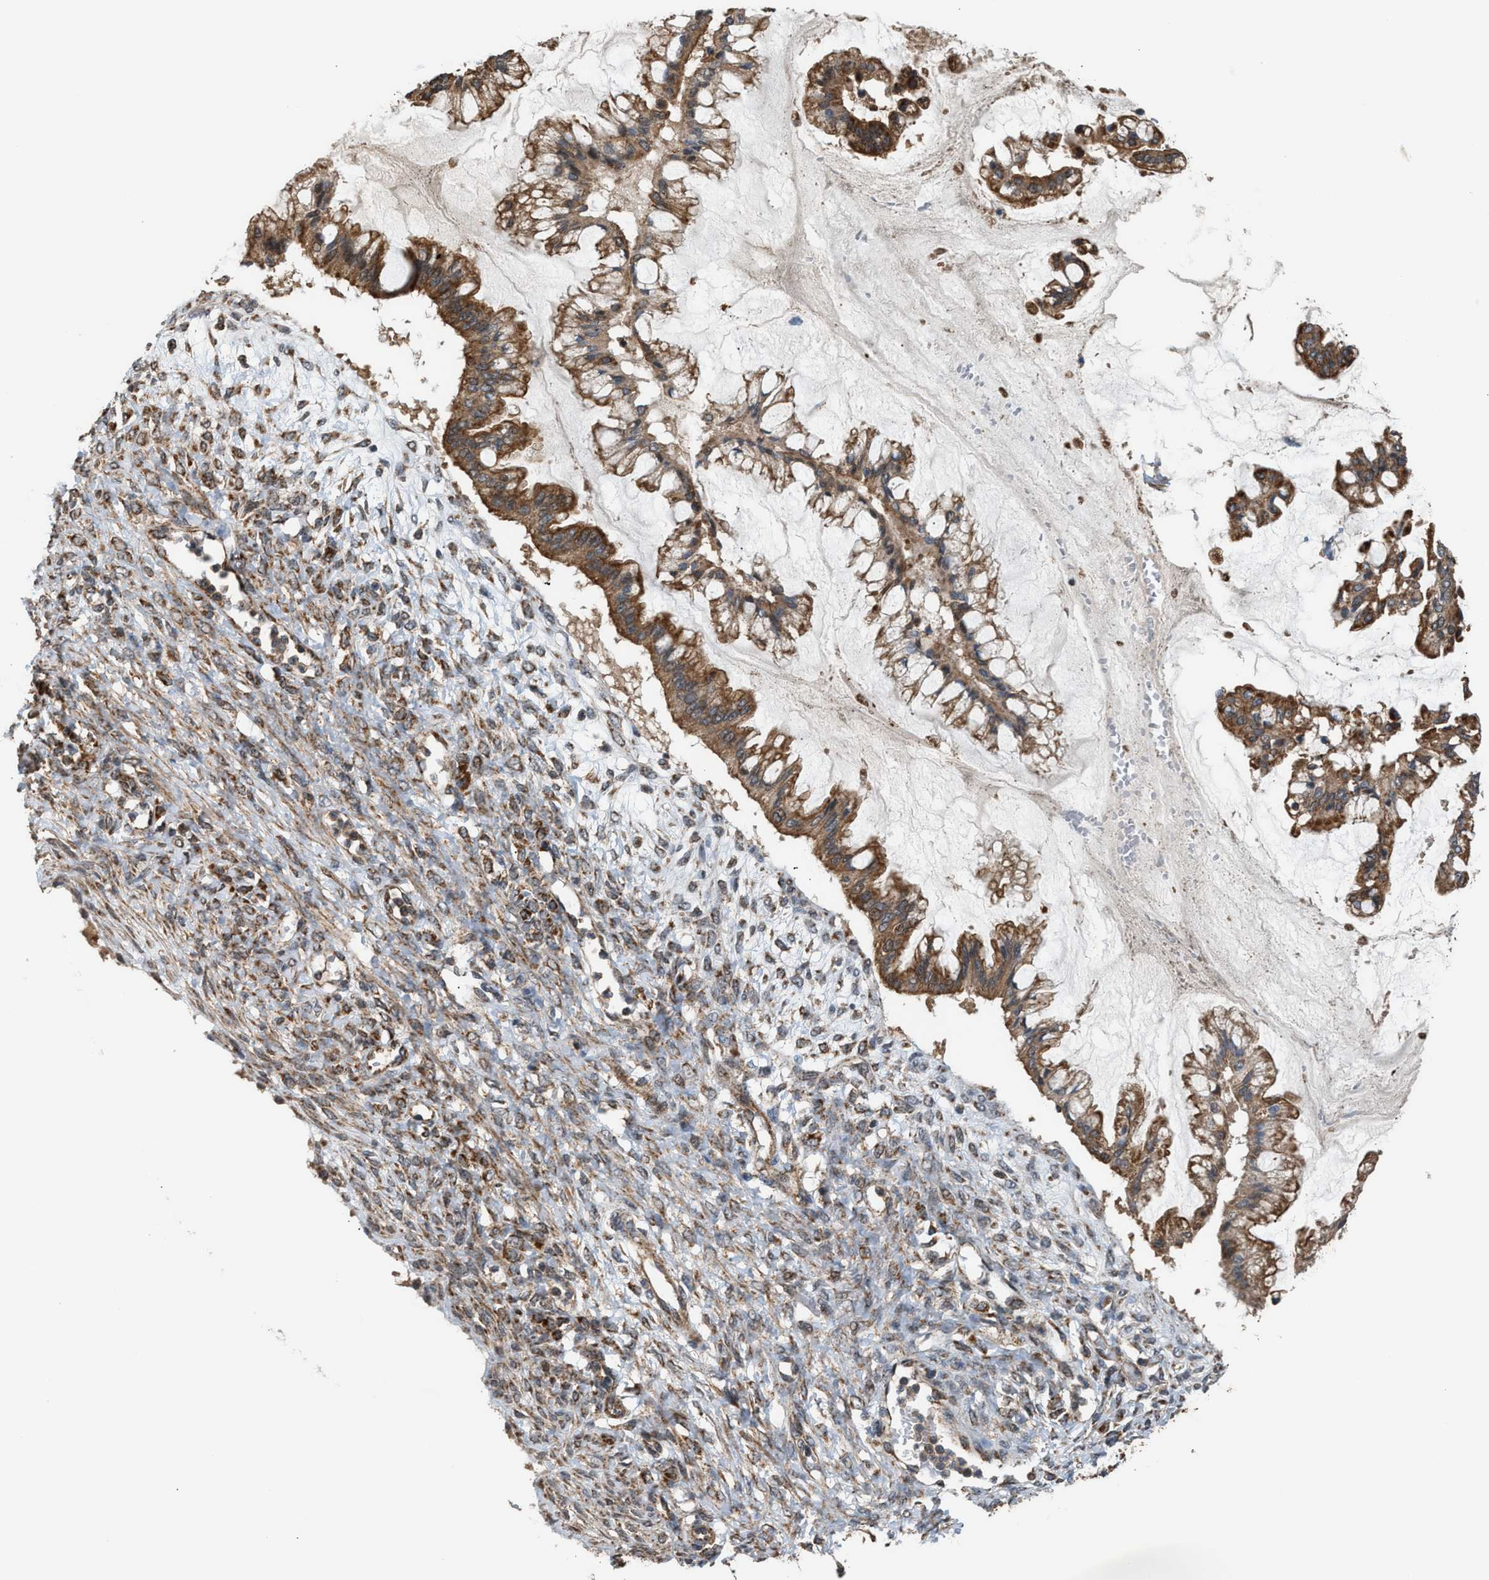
{"staining": {"intensity": "moderate", "quantity": ">75%", "location": "cytoplasmic/membranous"}, "tissue": "ovarian cancer", "cell_type": "Tumor cells", "image_type": "cancer", "snomed": [{"axis": "morphology", "description": "Cystadenocarcinoma, mucinous, NOS"}, {"axis": "topography", "description": "Ovary"}], "caption": "Human ovarian cancer (mucinous cystadenocarcinoma) stained with a protein marker demonstrates moderate staining in tumor cells.", "gene": "SGSM2", "patient": {"sex": "female", "age": 73}}